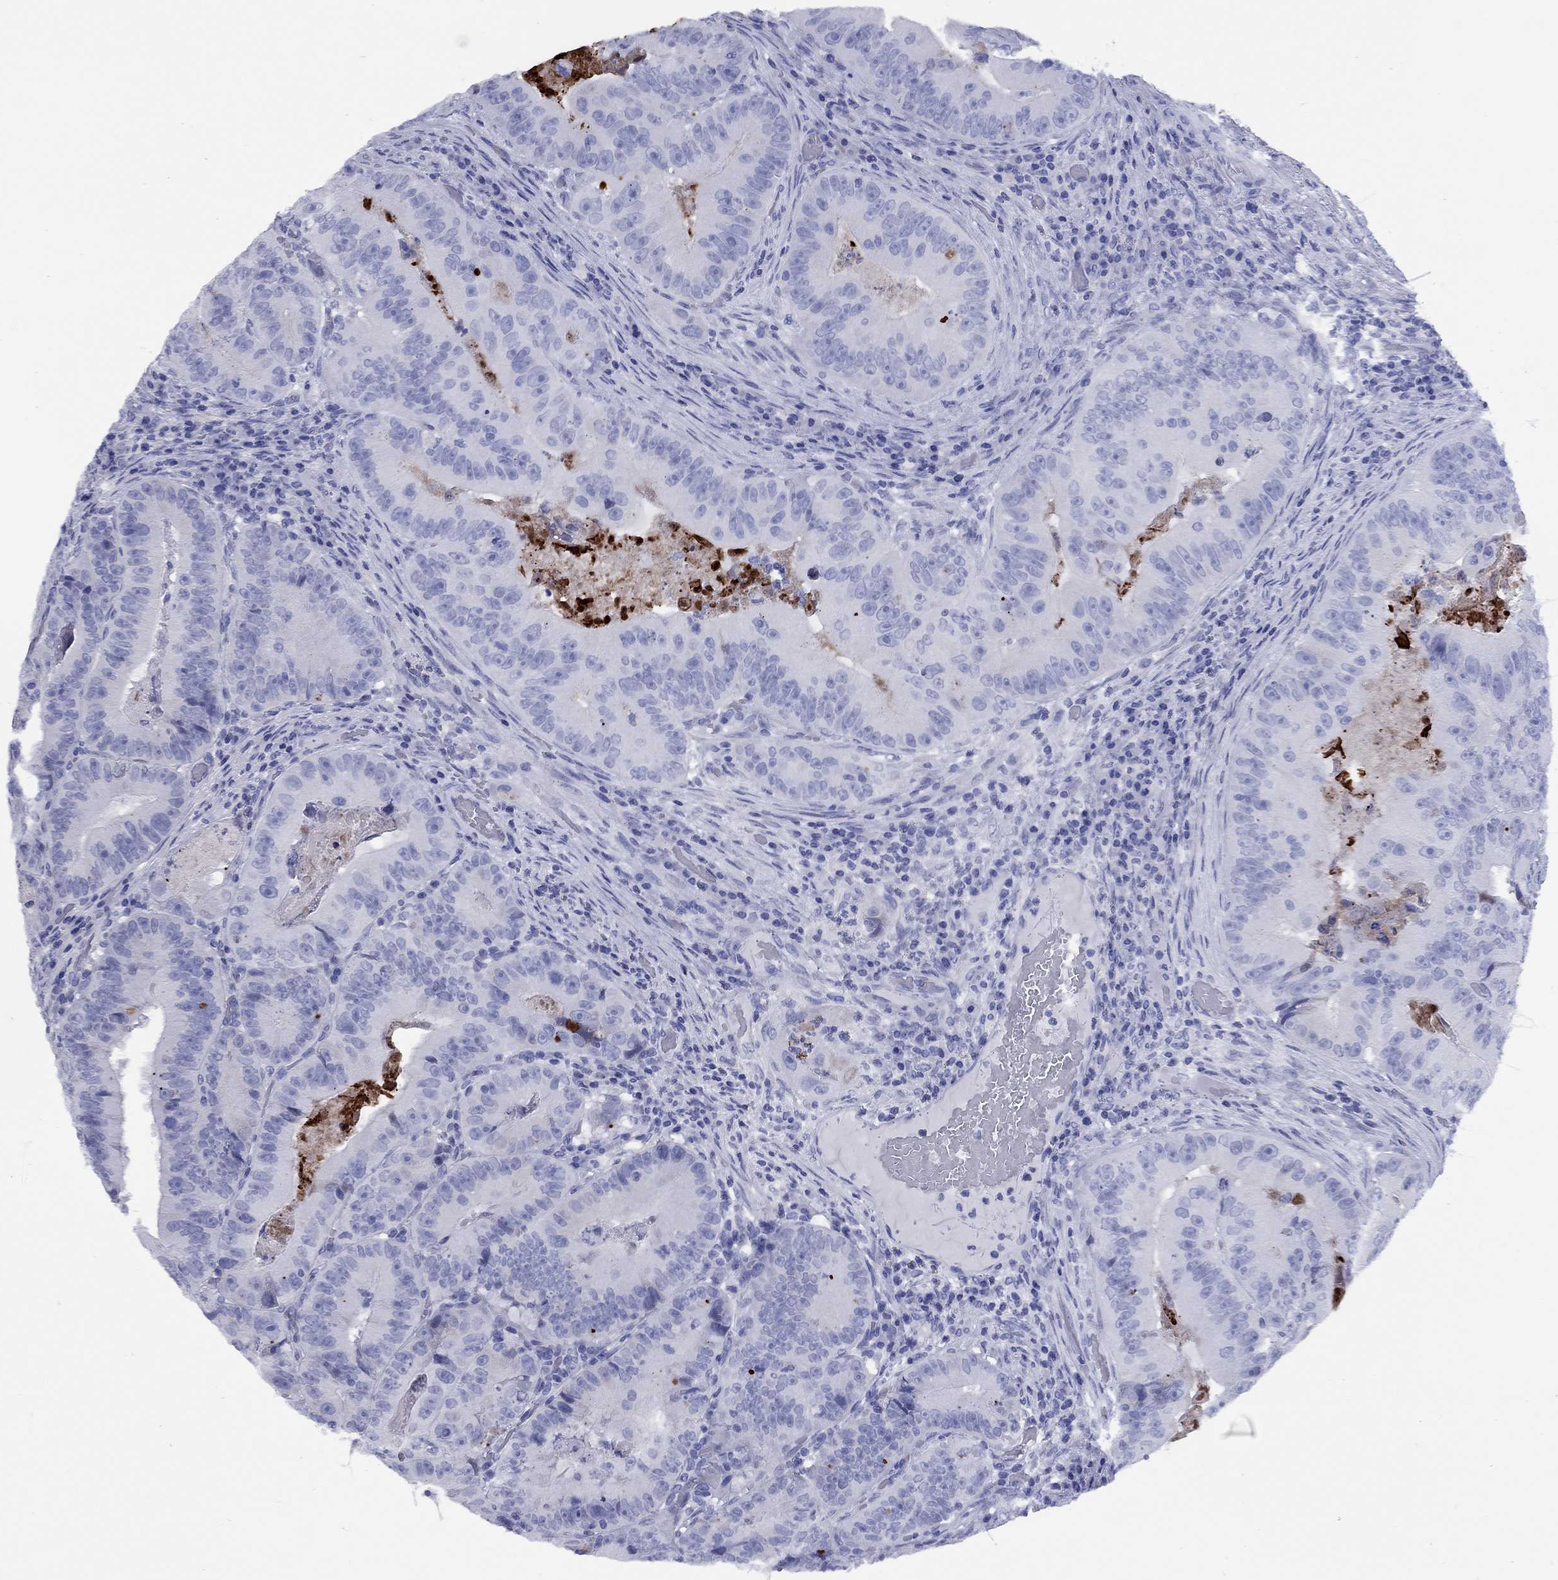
{"staining": {"intensity": "negative", "quantity": "none", "location": "none"}, "tissue": "colorectal cancer", "cell_type": "Tumor cells", "image_type": "cancer", "snomed": [{"axis": "morphology", "description": "Adenocarcinoma, NOS"}, {"axis": "topography", "description": "Colon"}], "caption": "IHC micrograph of neoplastic tissue: human colorectal cancer (adenocarcinoma) stained with DAB (3,3'-diaminobenzidine) displays no significant protein expression in tumor cells. Nuclei are stained in blue.", "gene": "CCNA1", "patient": {"sex": "female", "age": 86}}